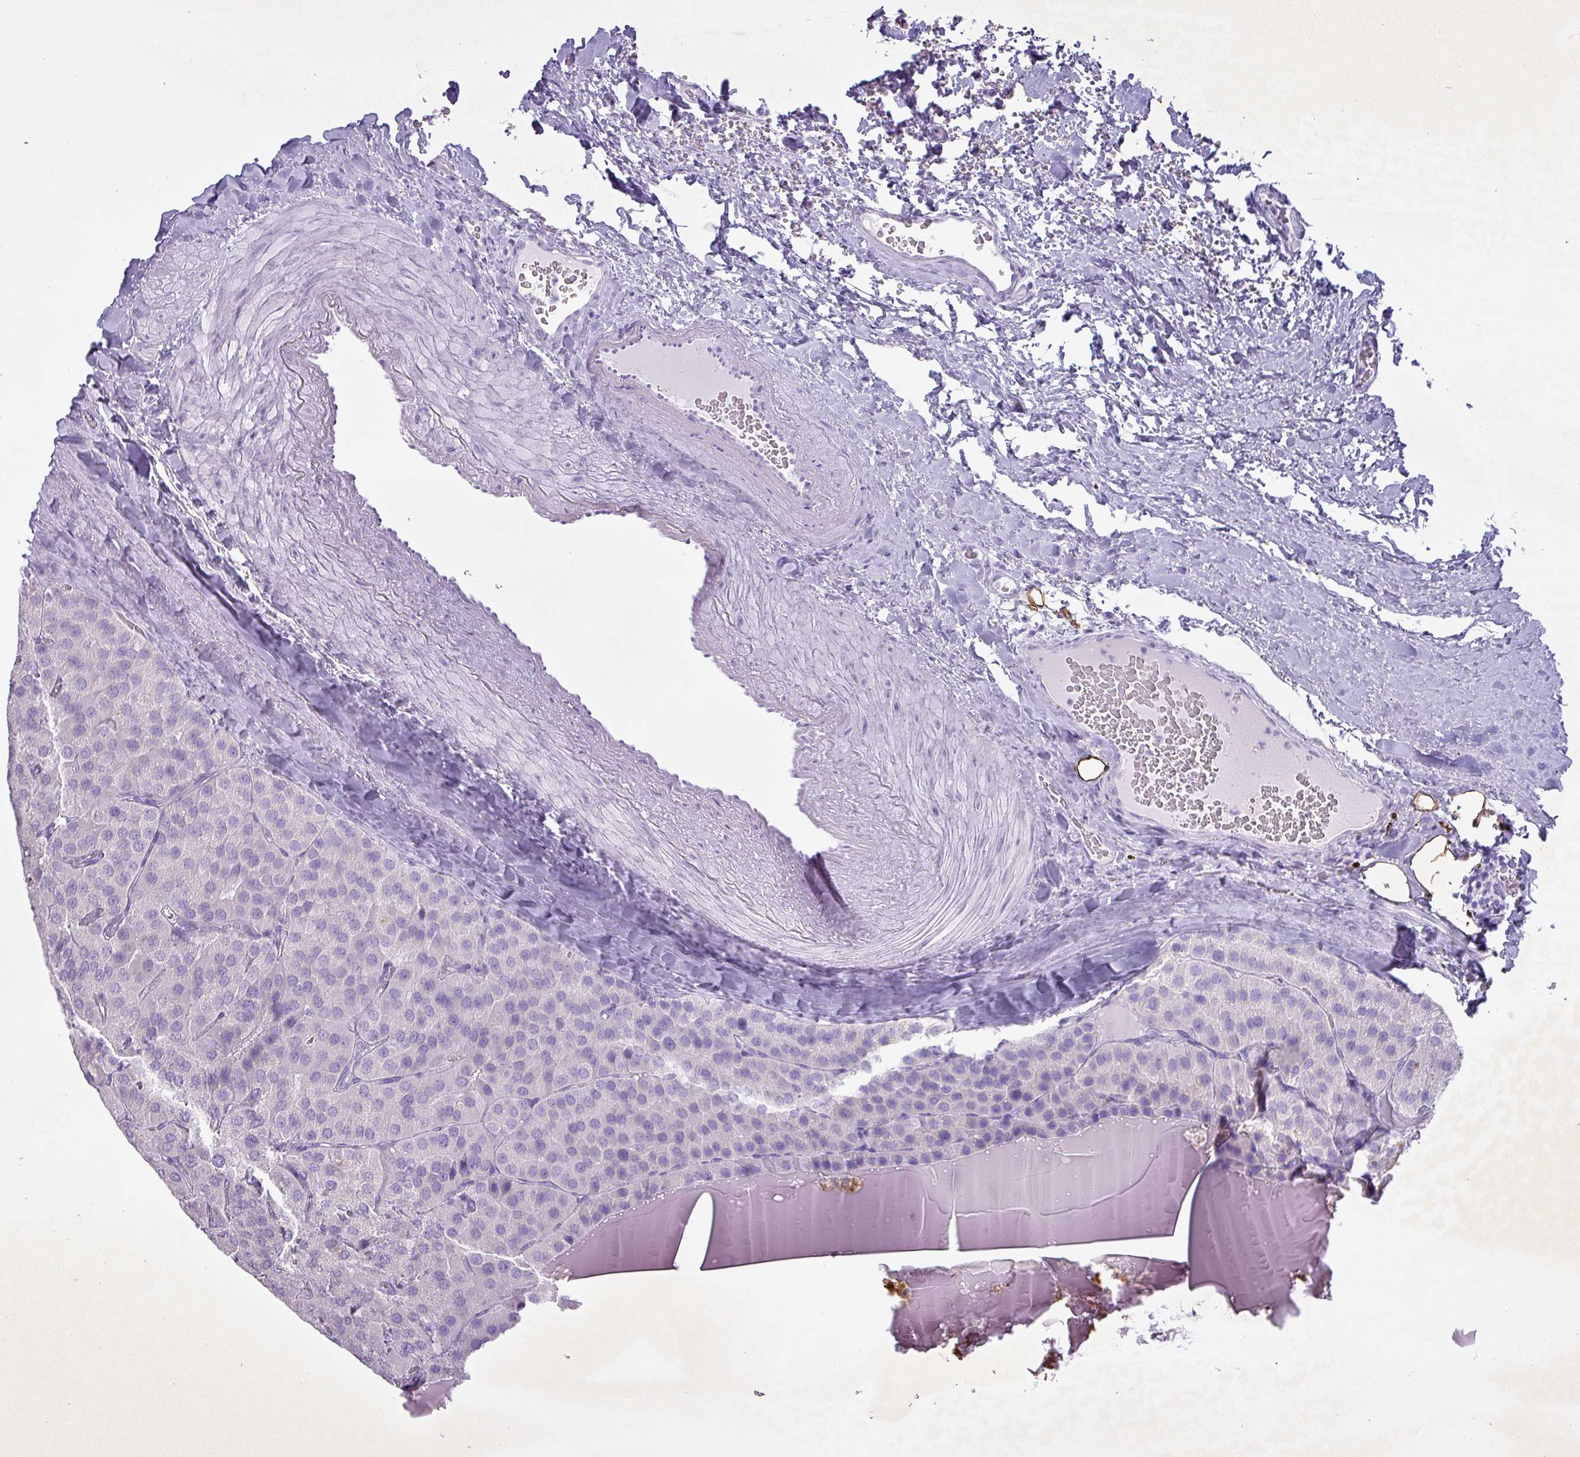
{"staining": {"intensity": "negative", "quantity": "none", "location": "none"}, "tissue": "parathyroid gland", "cell_type": "Glandular cells", "image_type": "normal", "snomed": [{"axis": "morphology", "description": "Normal tissue, NOS"}, {"axis": "morphology", "description": "Adenoma, NOS"}, {"axis": "topography", "description": "Parathyroid gland"}], "caption": "IHC of normal parathyroid gland demonstrates no staining in glandular cells.", "gene": "PGA3", "patient": {"sex": "female", "age": 86}}